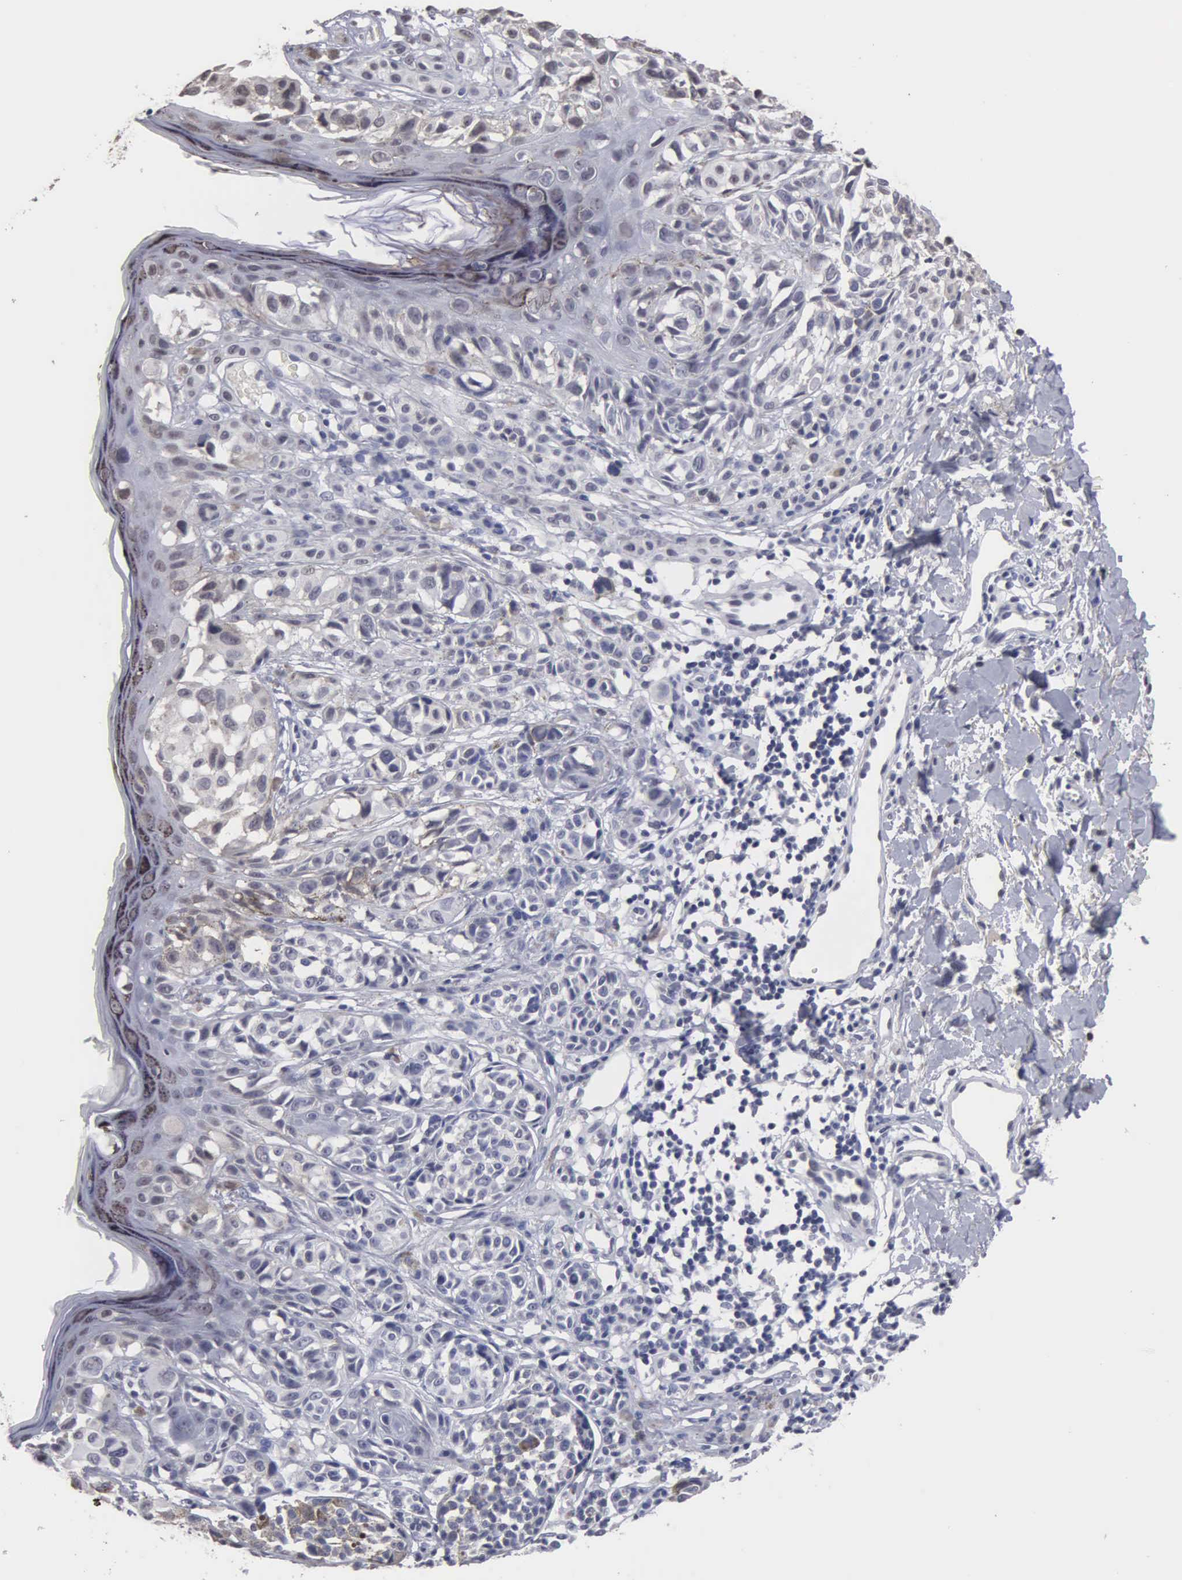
{"staining": {"intensity": "negative", "quantity": "none", "location": "none"}, "tissue": "melanoma", "cell_type": "Tumor cells", "image_type": "cancer", "snomed": [{"axis": "morphology", "description": "Malignant melanoma, NOS"}, {"axis": "topography", "description": "Skin"}], "caption": "Immunohistochemistry (IHC) image of human malignant melanoma stained for a protein (brown), which shows no positivity in tumor cells.", "gene": "UPB1", "patient": {"sex": "male", "age": 40}}